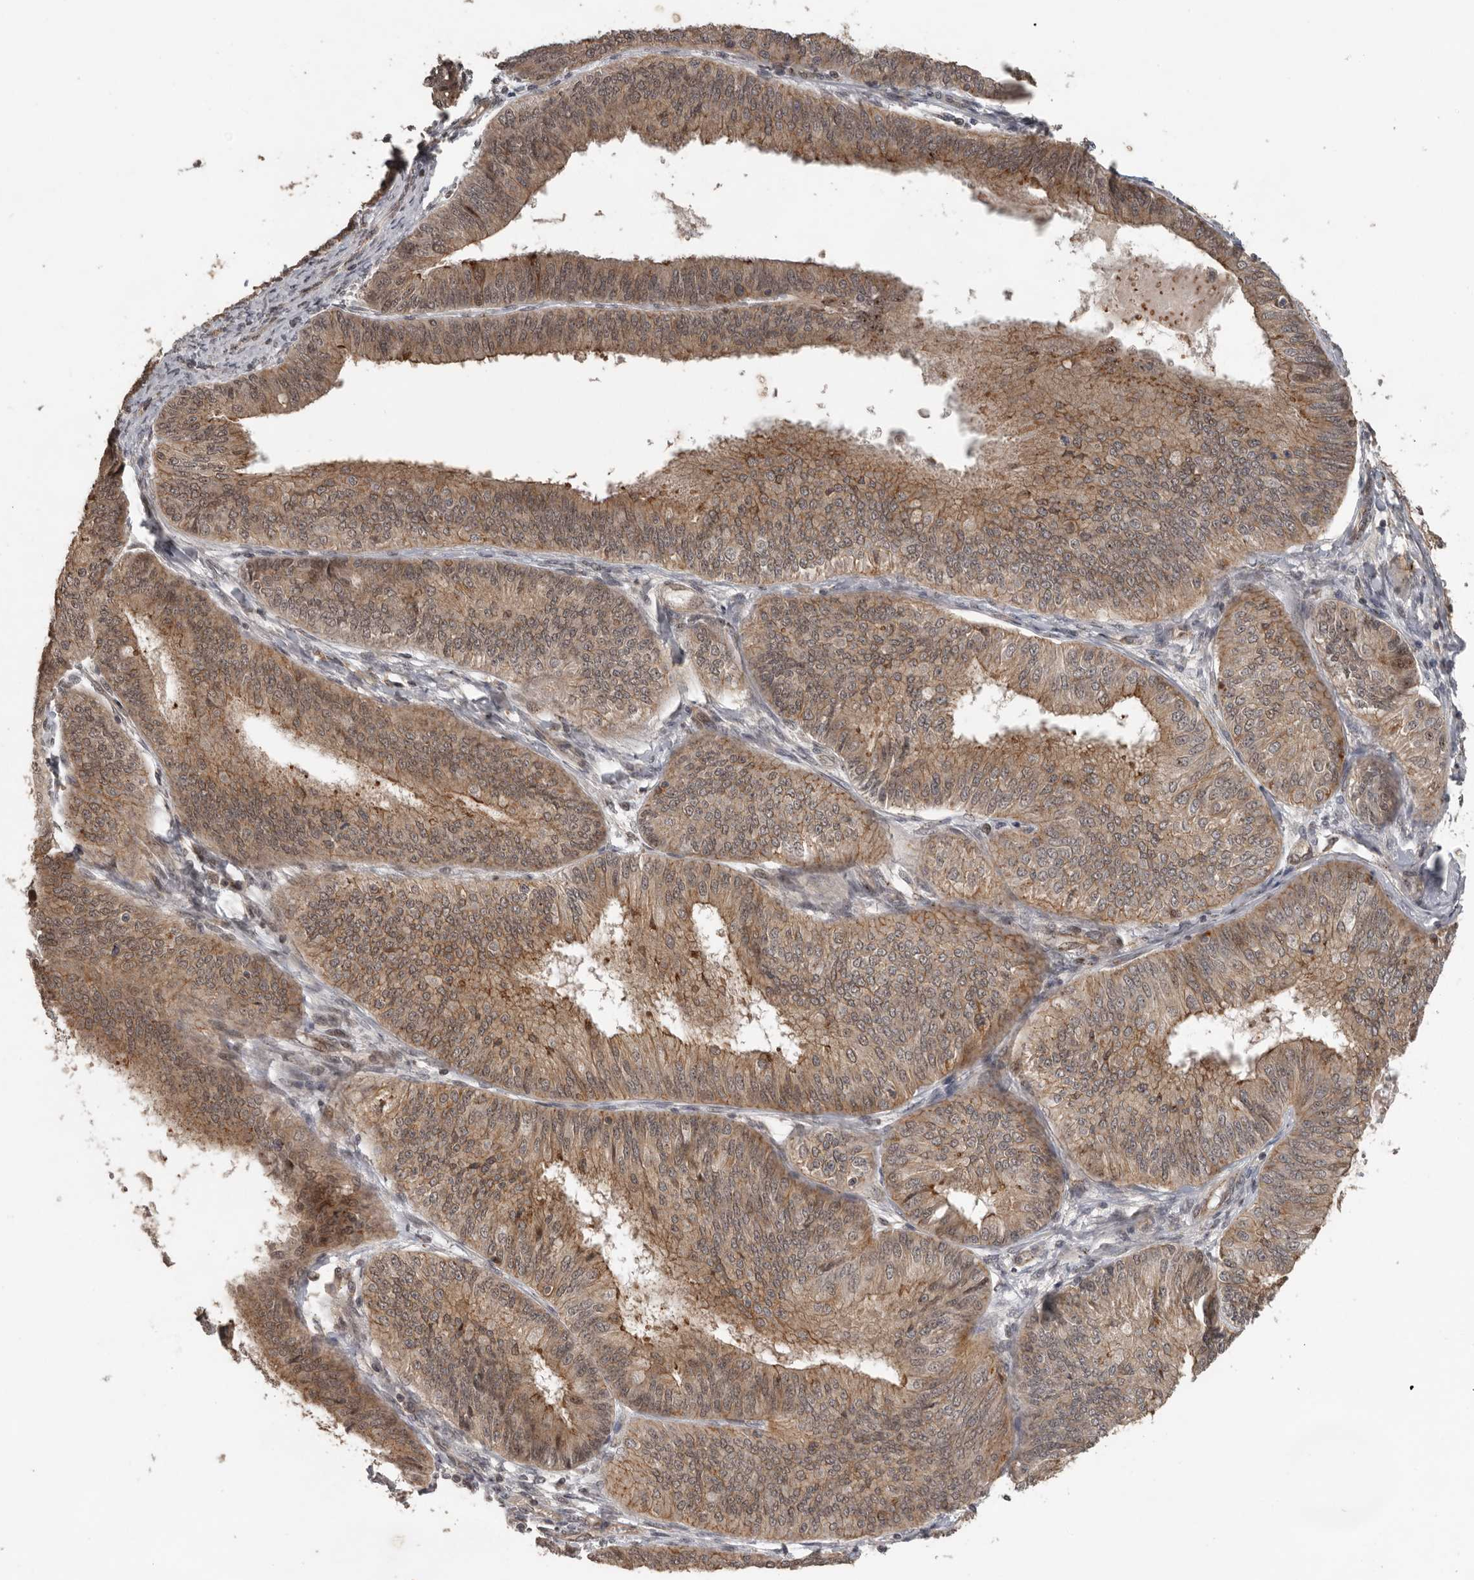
{"staining": {"intensity": "moderate", "quantity": ">75%", "location": "cytoplasmic/membranous"}, "tissue": "endometrial cancer", "cell_type": "Tumor cells", "image_type": "cancer", "snomed": [{"axis": "morphology", "description": "Adenocarcinoma, NOS"}, {"axis": "topography", "description": "Endometrium"}], "caption": "A histopathology image of adenocarcinoma (endometrial) stained for a protein shows moderate cytoplasmic/membranous brown staining in tumor cells.", "gene": "CEP350", "patient": {"sex": "female", "age": 58}}